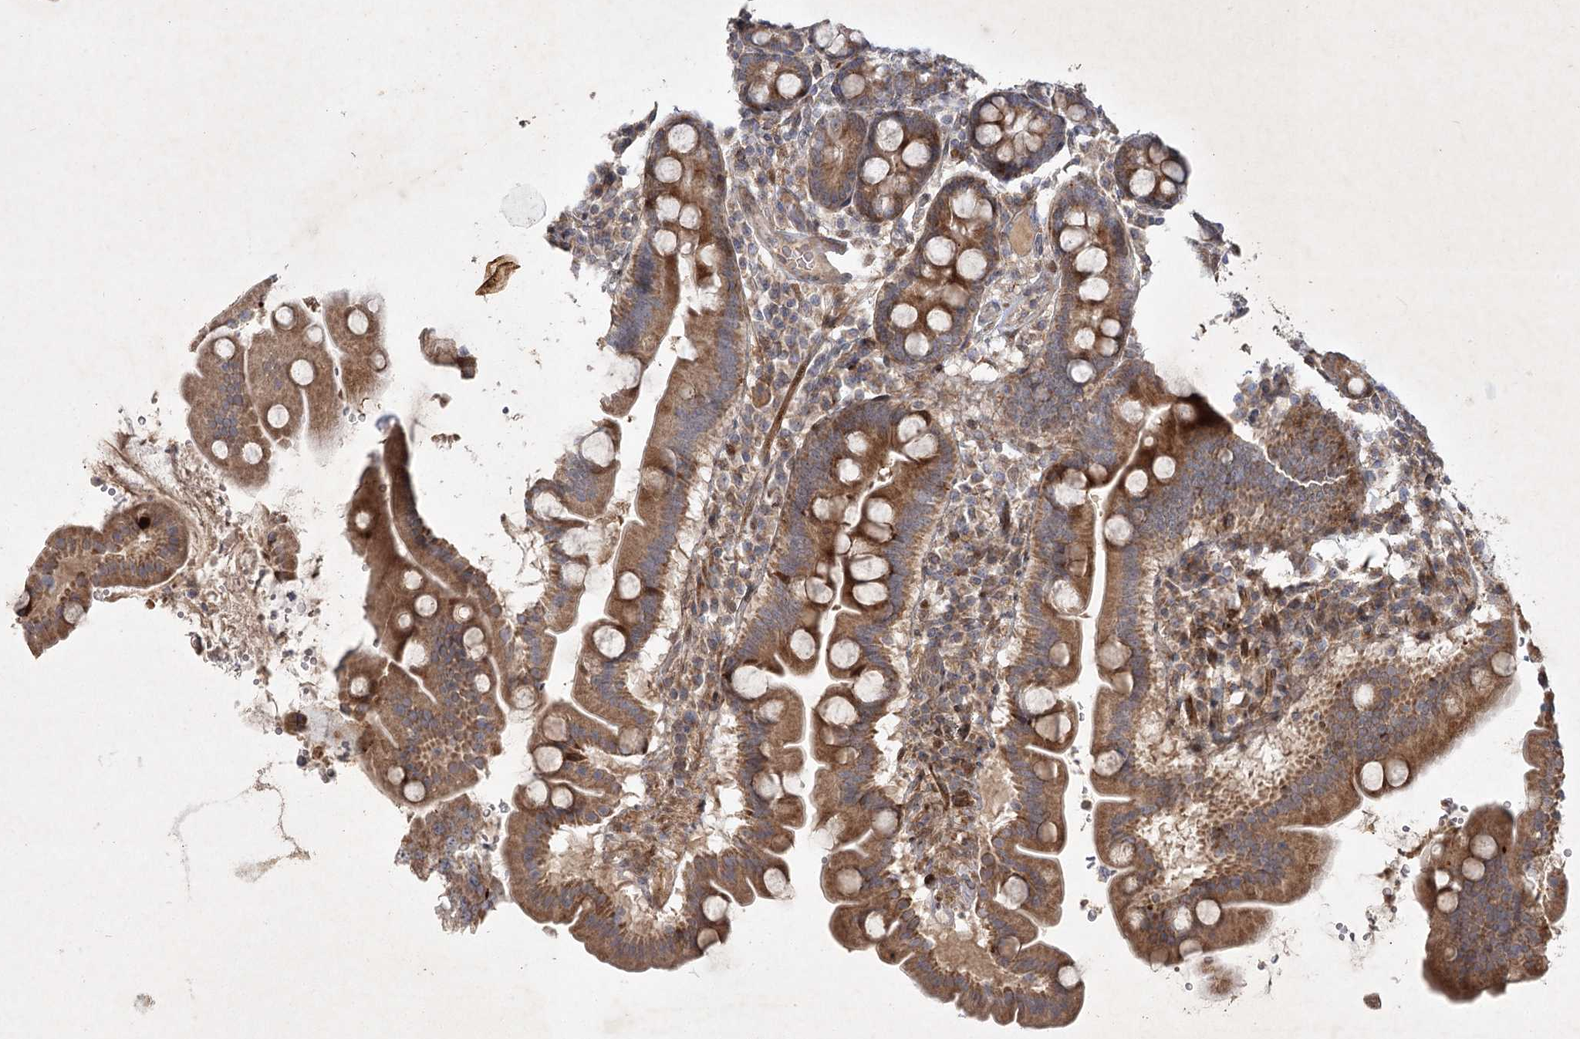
{"staining": {"intensity": "moderate", "quantity": ">75%", "location": "cytoplasmic/membranous"}, "tissue": "duodenum", "cell_type": "Glandular cells", "image_type": "normal", "snomed": [{"axis": "morphology", "description": "Normal tissue, NOS"}, {"axis": "topography", "description": "Duodenum"}], "caption": "DAB (3,3'-diaminobenzidine) immunohistochemical staining of benign human duodenum demonstrates moderate cytoplasmic/membranous protein staining in approximately >75% of glandular cells. The staining is performed using DAB (3,3'-diaminobenzidine) brown chromogen to label protein expression. The nuclei are counter-stained blue using hematoxylin.", "gene": "KBTBD4", "patient": {"sex": "male", "age": 50}}